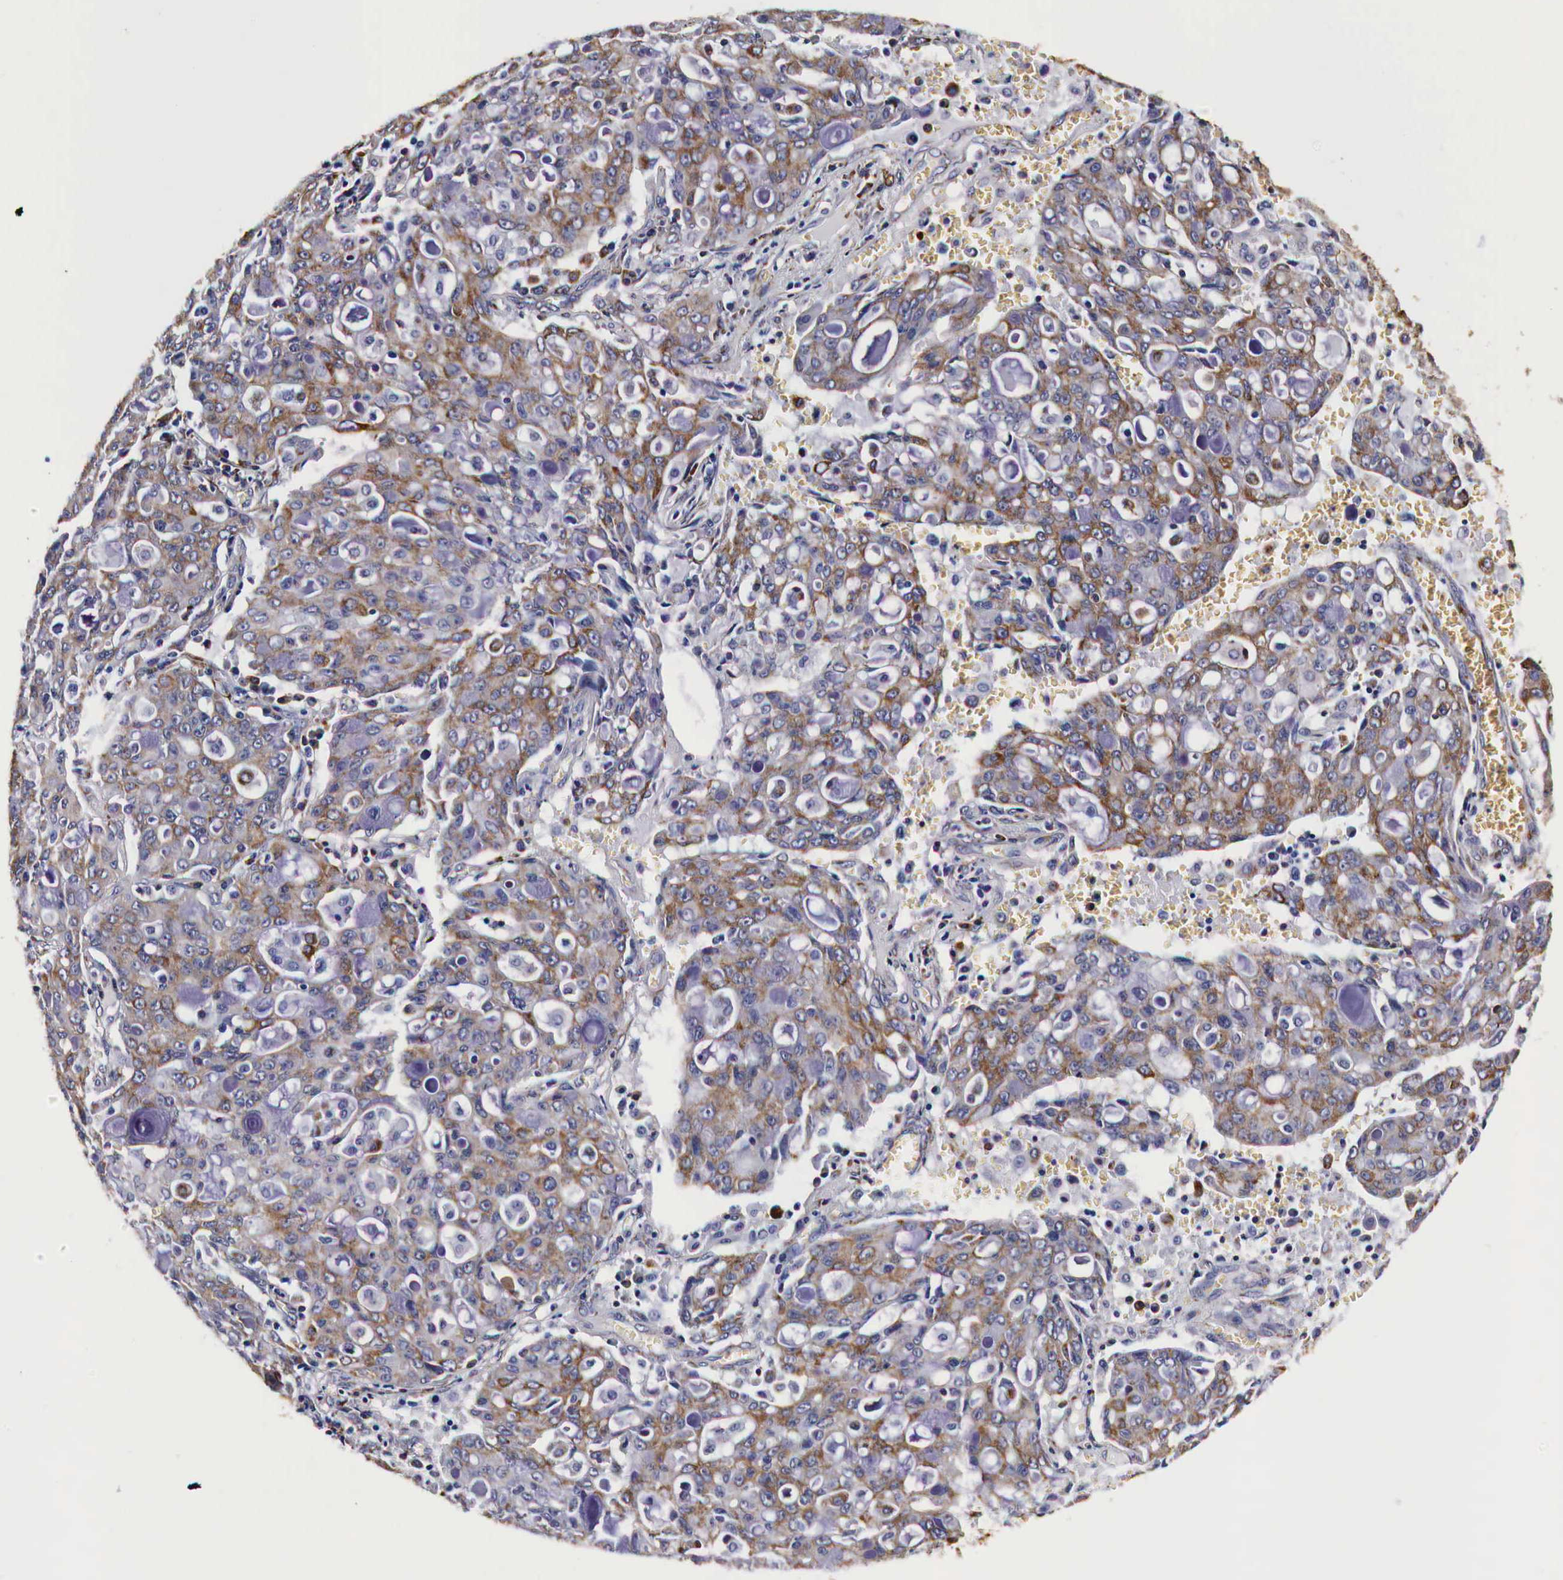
{"staining": {"intensity": "moderate", "quantity": ">75%", "location": "cytoplasmic/membranous"}, "tissue": "lung cancer", "cell_type": "Tumor cells", "image_type": "cancer", "snomed": [{"axis": "morphology", "description": "Adenocarcinoma, NOS"}, {"axis": "topography", "description": "Lung"}], "caption": "A medium amount of moderate cytoplasmic/membranous staining is appreciated in about >75% of tumor cells in lung cancer (adenocarcinoma) tissue.", "gene": "CKAP4", "patient": {"sex": "female", "age": 44}}